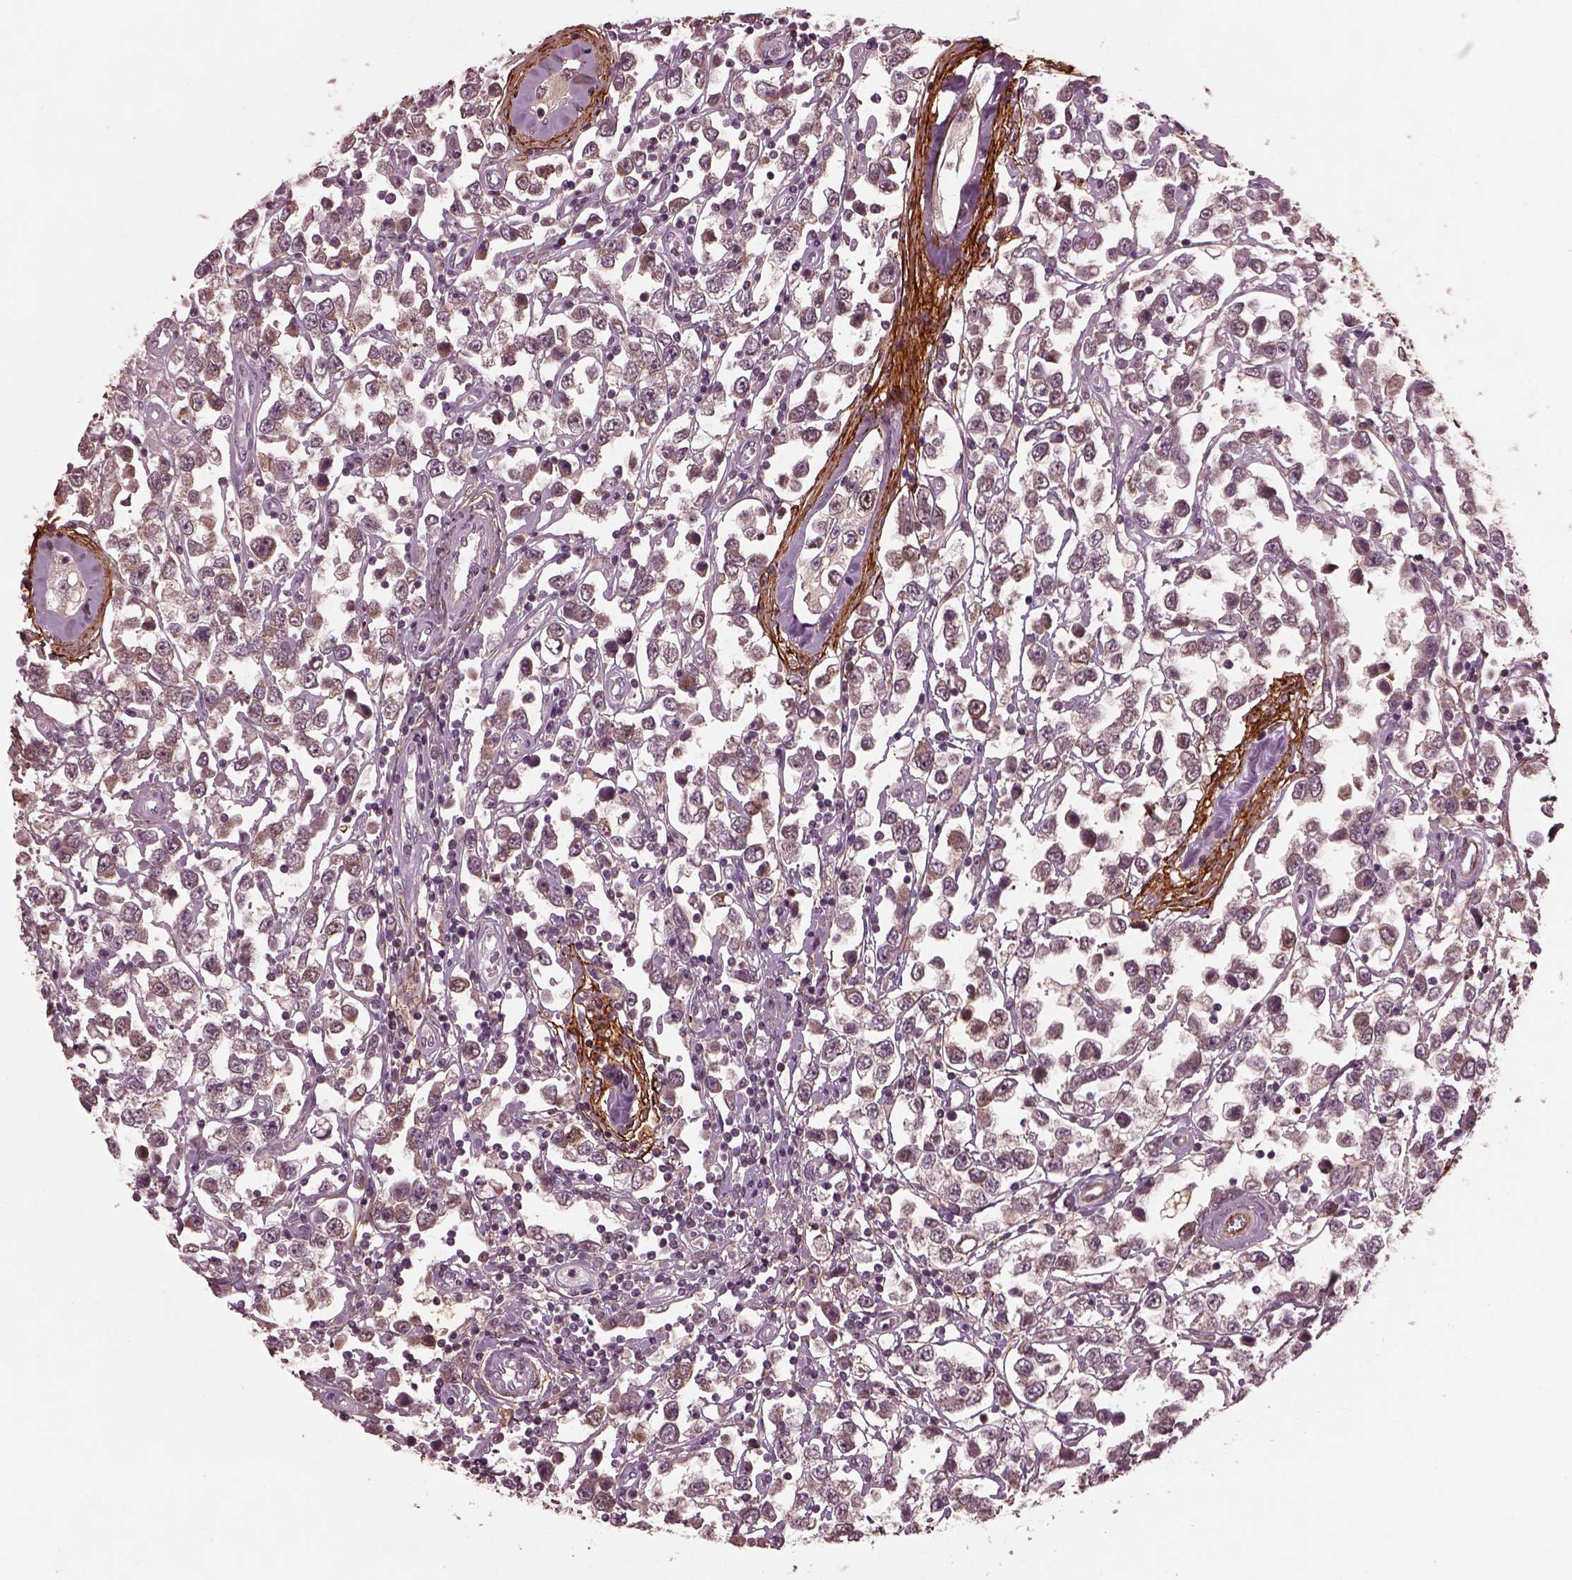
{"staining": {"intensity": "weak", "quantity": "25%-75%", "location": "cytoplasmic/membranous"}, "tissue": "testis cancer", "cell_type": "Tumor cells", "image_type": "cancer", "snomed": [{"axis": "morphology", "description": "Seminoma, NOS"}, {"axis": "topography", "description": "Testis"}], "caption": "High-power microscopy captured an IHC micrograph of testis cancer (seminoma), revealing weak cytoplasmic/membranous staining in approximately 25%-75% of tumor cells. Immunohistochemistry stains the protein in brown and the nuclei are stained blue.", "gene": "EFEMP1", "patient": {"sex": "male", "age": 34}}